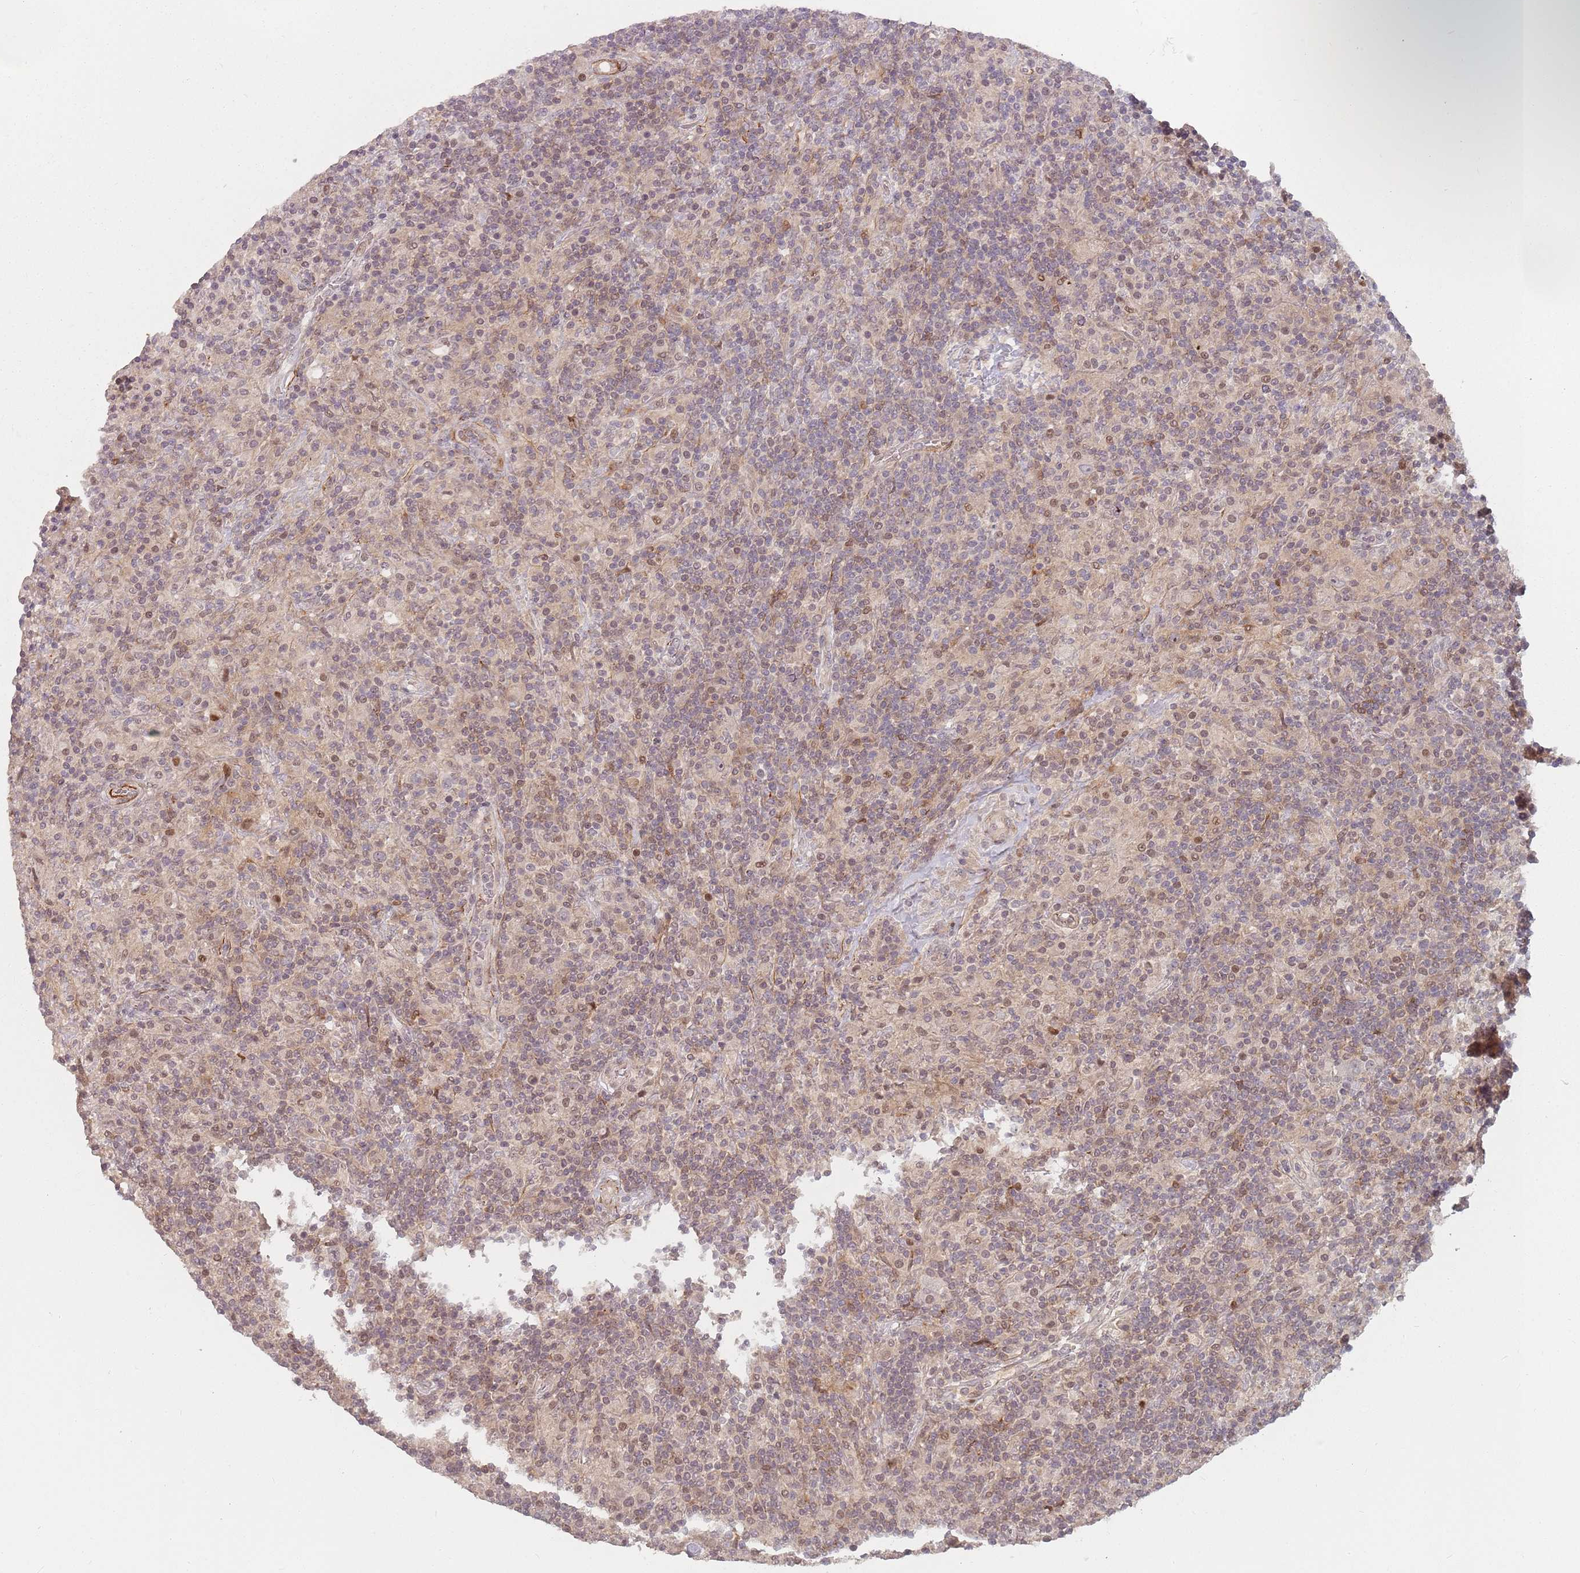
{"staining": {"intensity": "negative", "quantity": "none", "location": "none"}, "tissue": "lymphoma", "cell_type": "Tumor cells", "image_type": "cancer", "snomed": [{"axis": "morphology", "description": "Hodgkin's disease, NOS"}, {"axis": "topography", "description": "Lymph node"}], "caption": "There is no significant staining in tumor cells of lymphoma. (Stains: DAB (3,3'-diaminobenzidine) immunohistochemistry (IHC) with hematoxylin counter stain, Microscopy: brightfield microscopy at high magnification).", "gene": "RPS6KA2", "patient": {"sex": "male", "age": 70}}